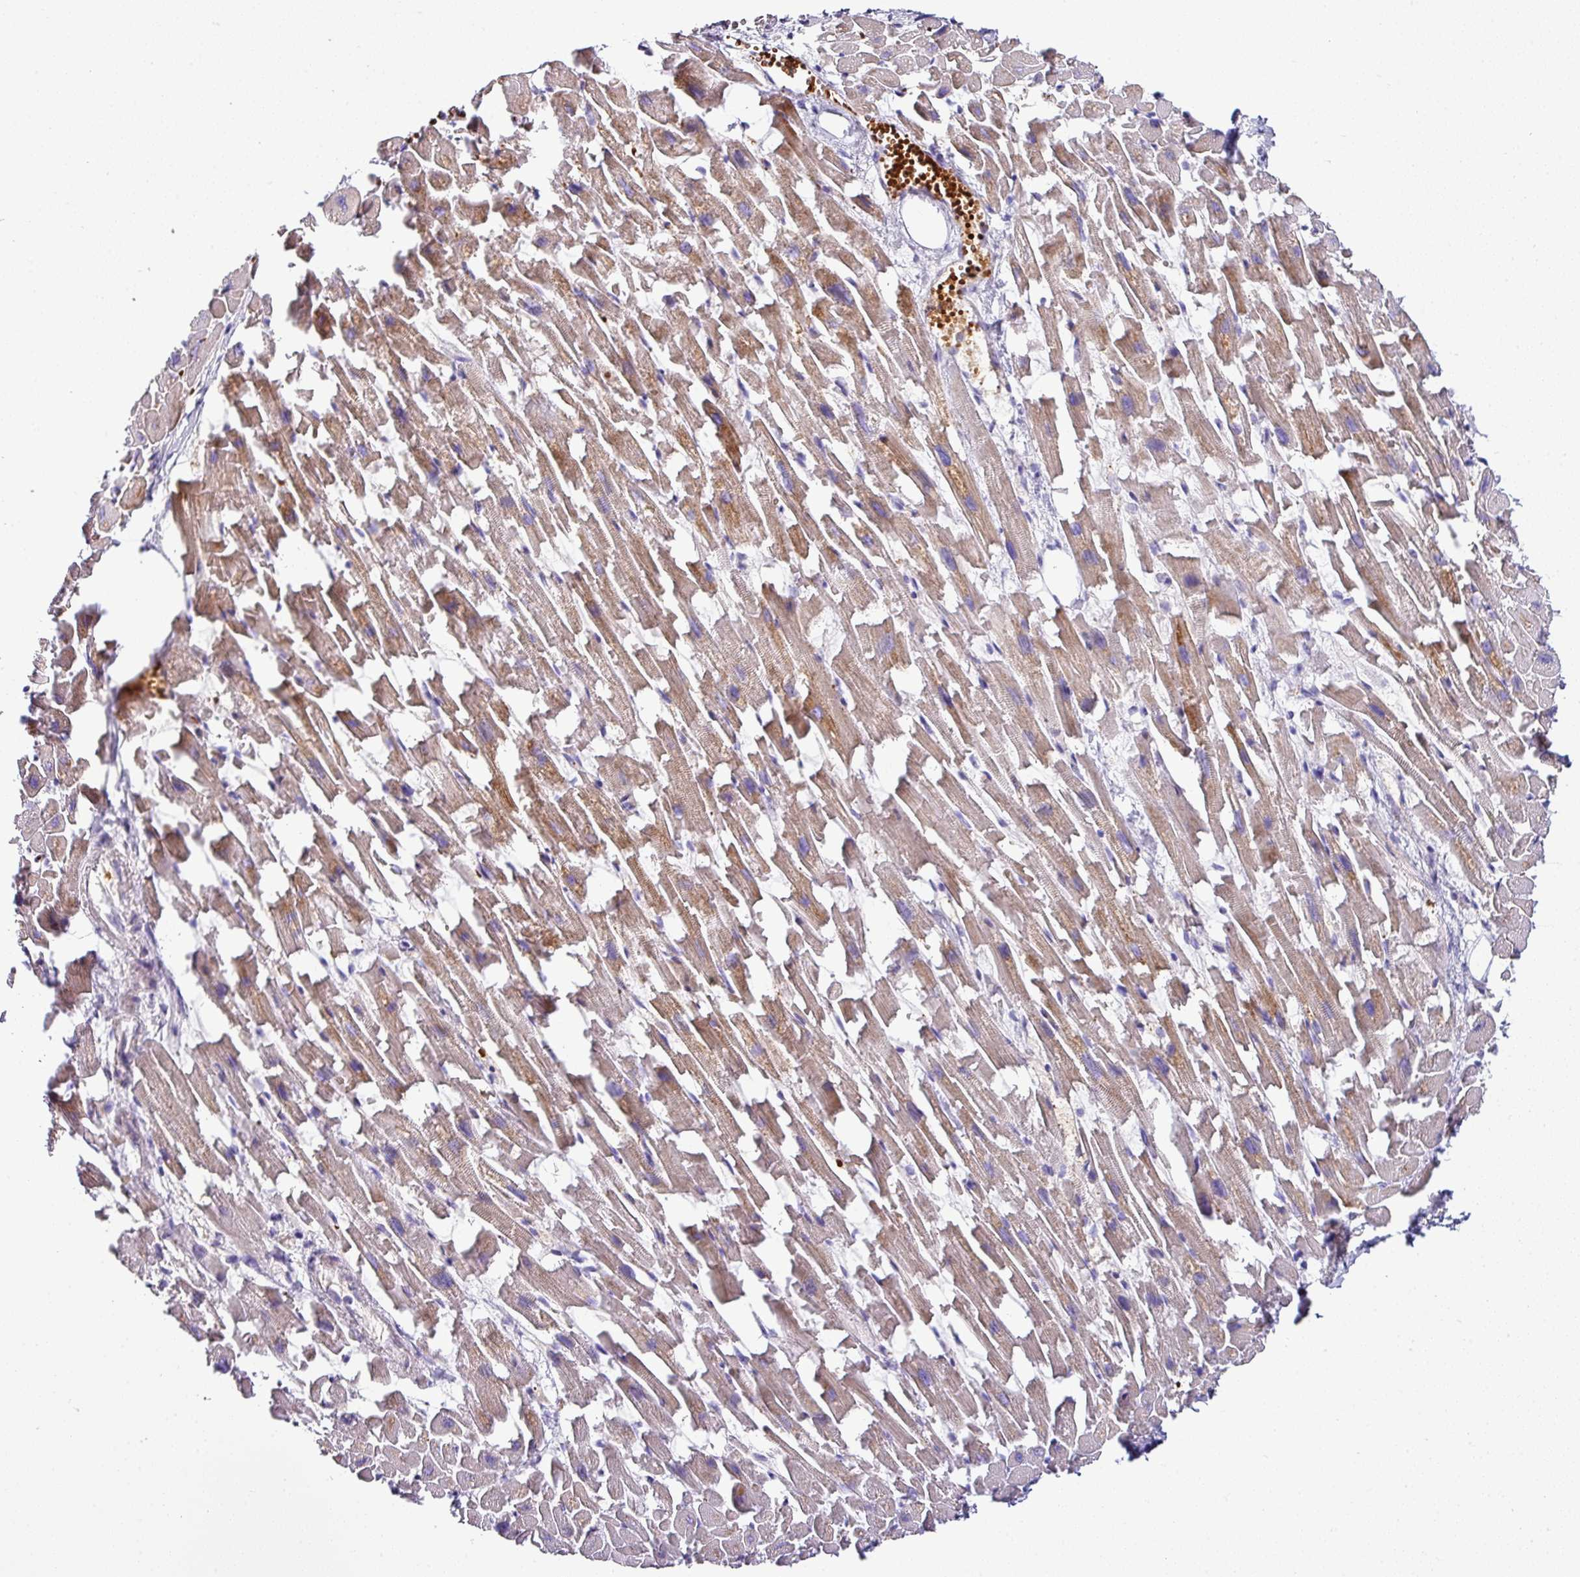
{"staining": {"intensity": "moderate", "quantity": ">75%", "location": "cytoplasmic/membranous"}, "tissue": "heart muscle", "cell_type": "Cardiomyocytes", "image_type": "normal", "snomed": [{"axis": "morphology", "description": "Normal tissue, NOS"}, {"axis": "topography", "description": "Heart"}], "caption": "Brown immunohistochemical staining in unremarkable human heart muscle shows moderate cytoplasmic/membranous positivity in approximately >75% of cardiomyocytes.", "gene": "NAPSA", "patient": {"sex": "female", "age": 64}}